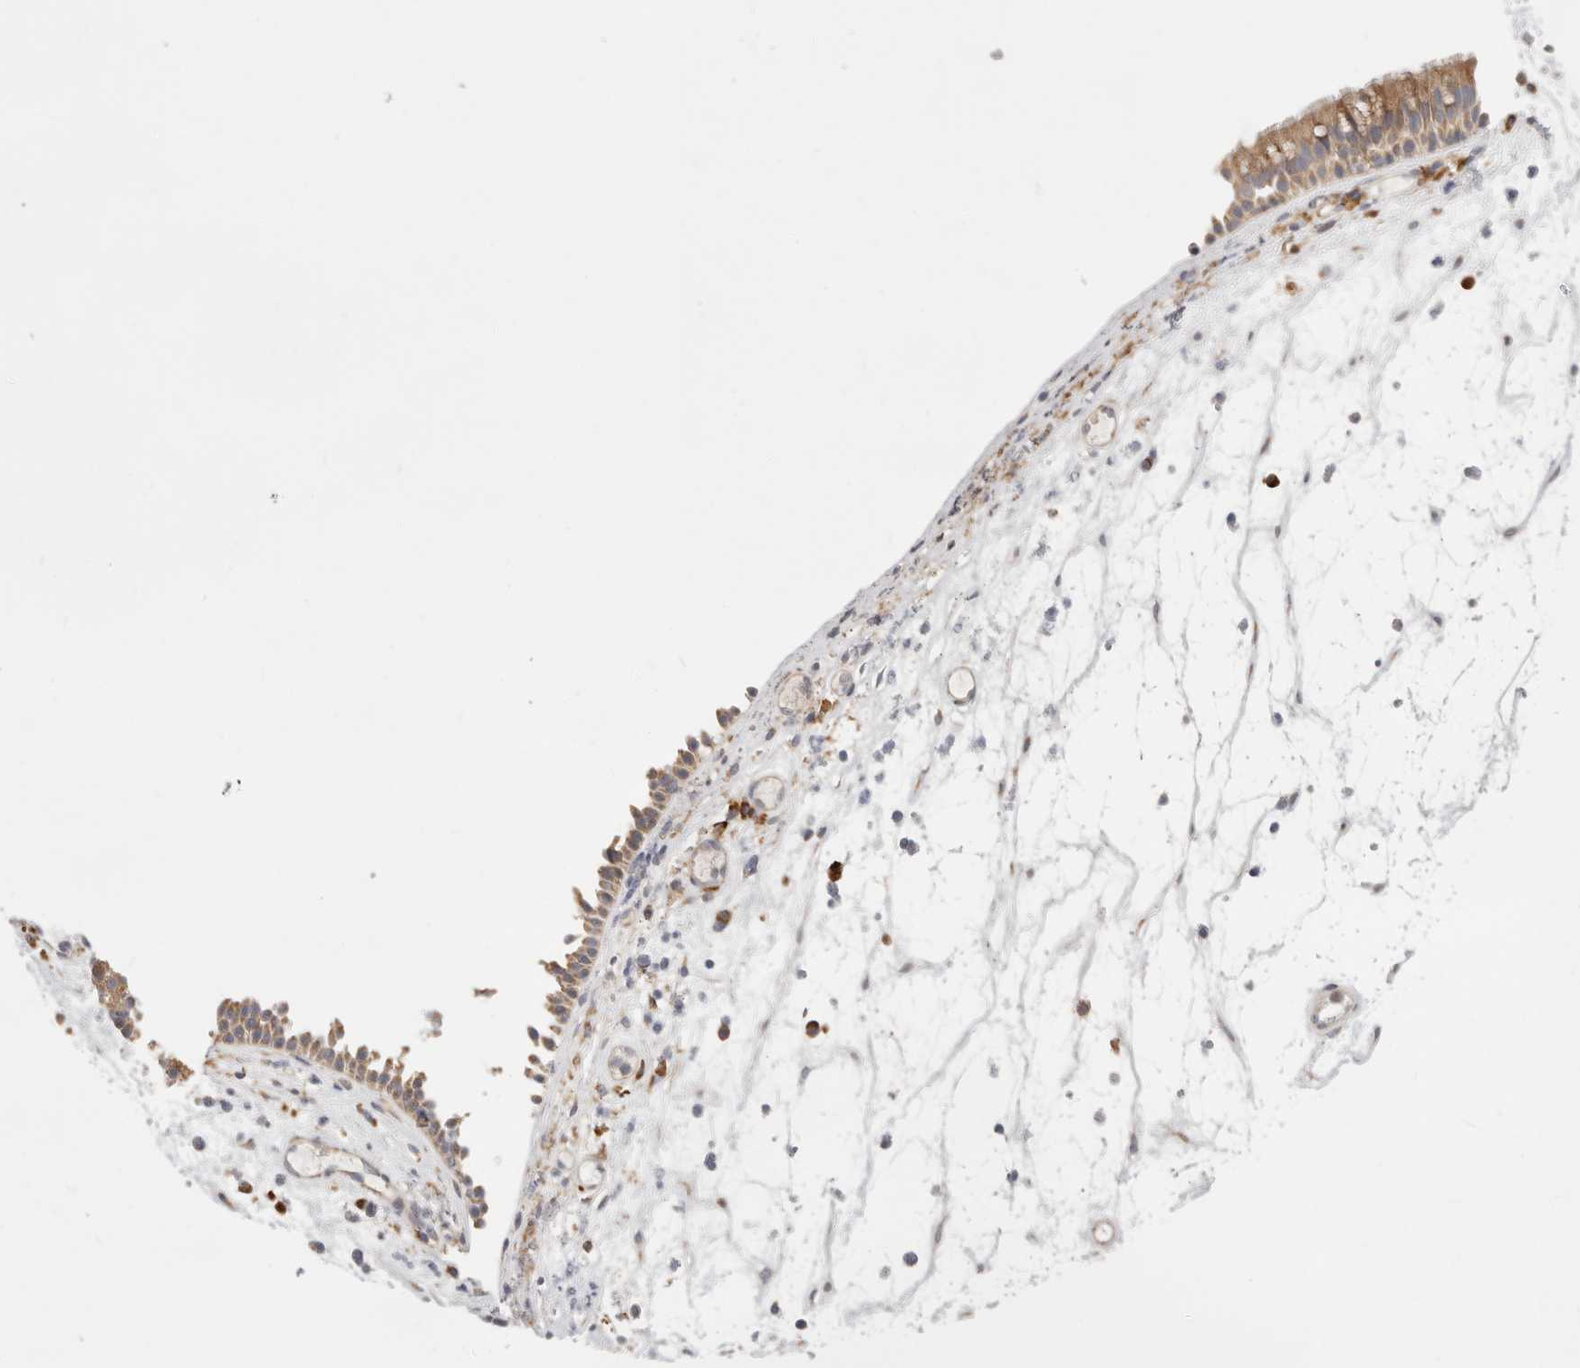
{"staining": {"intensity": "moderate", "quantity": "25%-75%", "location": "cytoplasmic/membranous"}, "tissue": "nasopharynx", "cell_type": "Respiratory epithelial cells", "image_type": "normal", "snomed": [{"axis": "morphology", "description": "Normal tissue, NOS"}, {"axis": "morphology", "description": "Inflammation, NOS"}, {"axis": "morphology", "description": "Malignant melanoma, Metastatic site"}, {"axis": "topography", "description": "Nasopharynx"}], "caption": "The image displays staining of unremarkable nasopharynx, revealing moderate cytoplasmic/membranous protein positivity (brown color) within respiratory epithelial cells.", "gene": "USH1C", "patient": {"sex": "male", "age": 70}}